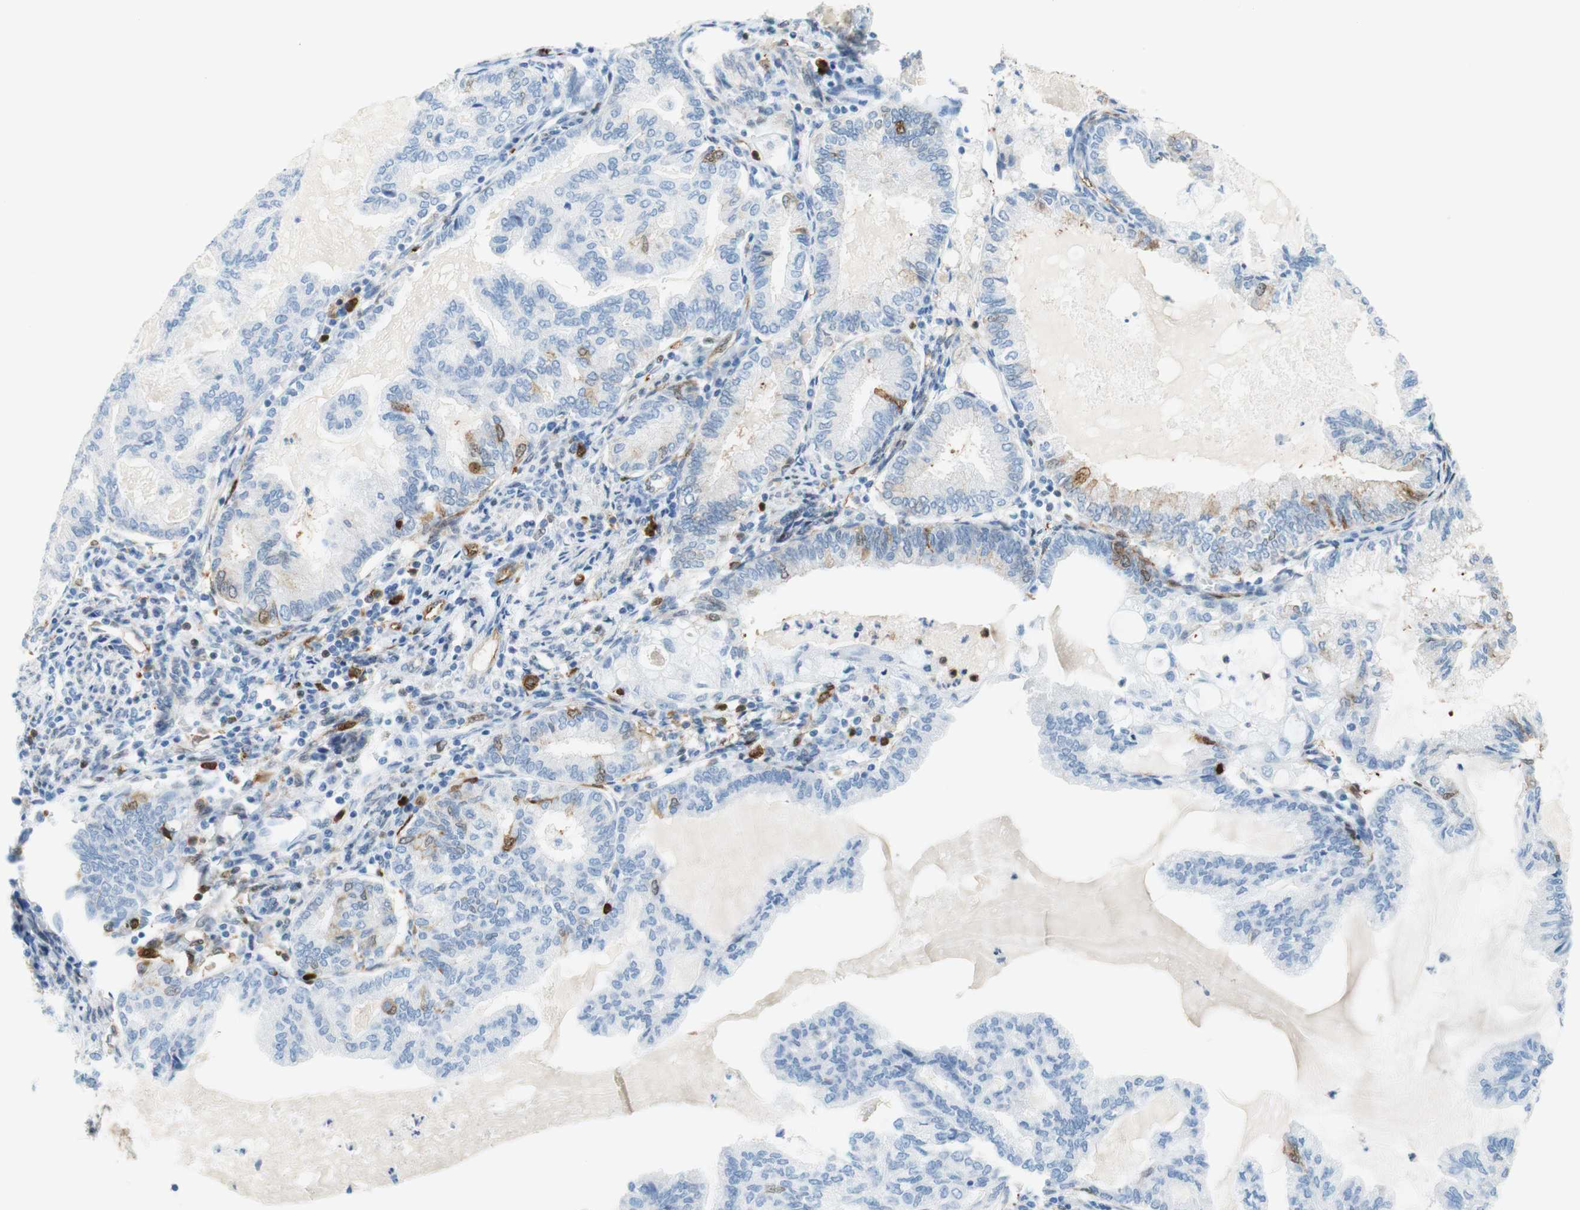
{"staining": {"intensity": "strong", "quantity": "<25%", "location": "cytoplasmic/membranous"}, "tissue": "endometrial cancer", "cell_type": "Tumor cells", "image_type": "cancer", "snomed": [{"axis": "morphology", "description": "Adenocarcinoma, NOS"}, {"axis": "topography", "description": "Endometrium"}], "caption": "The immunohistochemical stain labels strong cytoplasmic/membranous staining in tumor cells of endometrial cancer tissue.", "gene": "STMN1", "patient": {"sex": "female", "age": 86}}